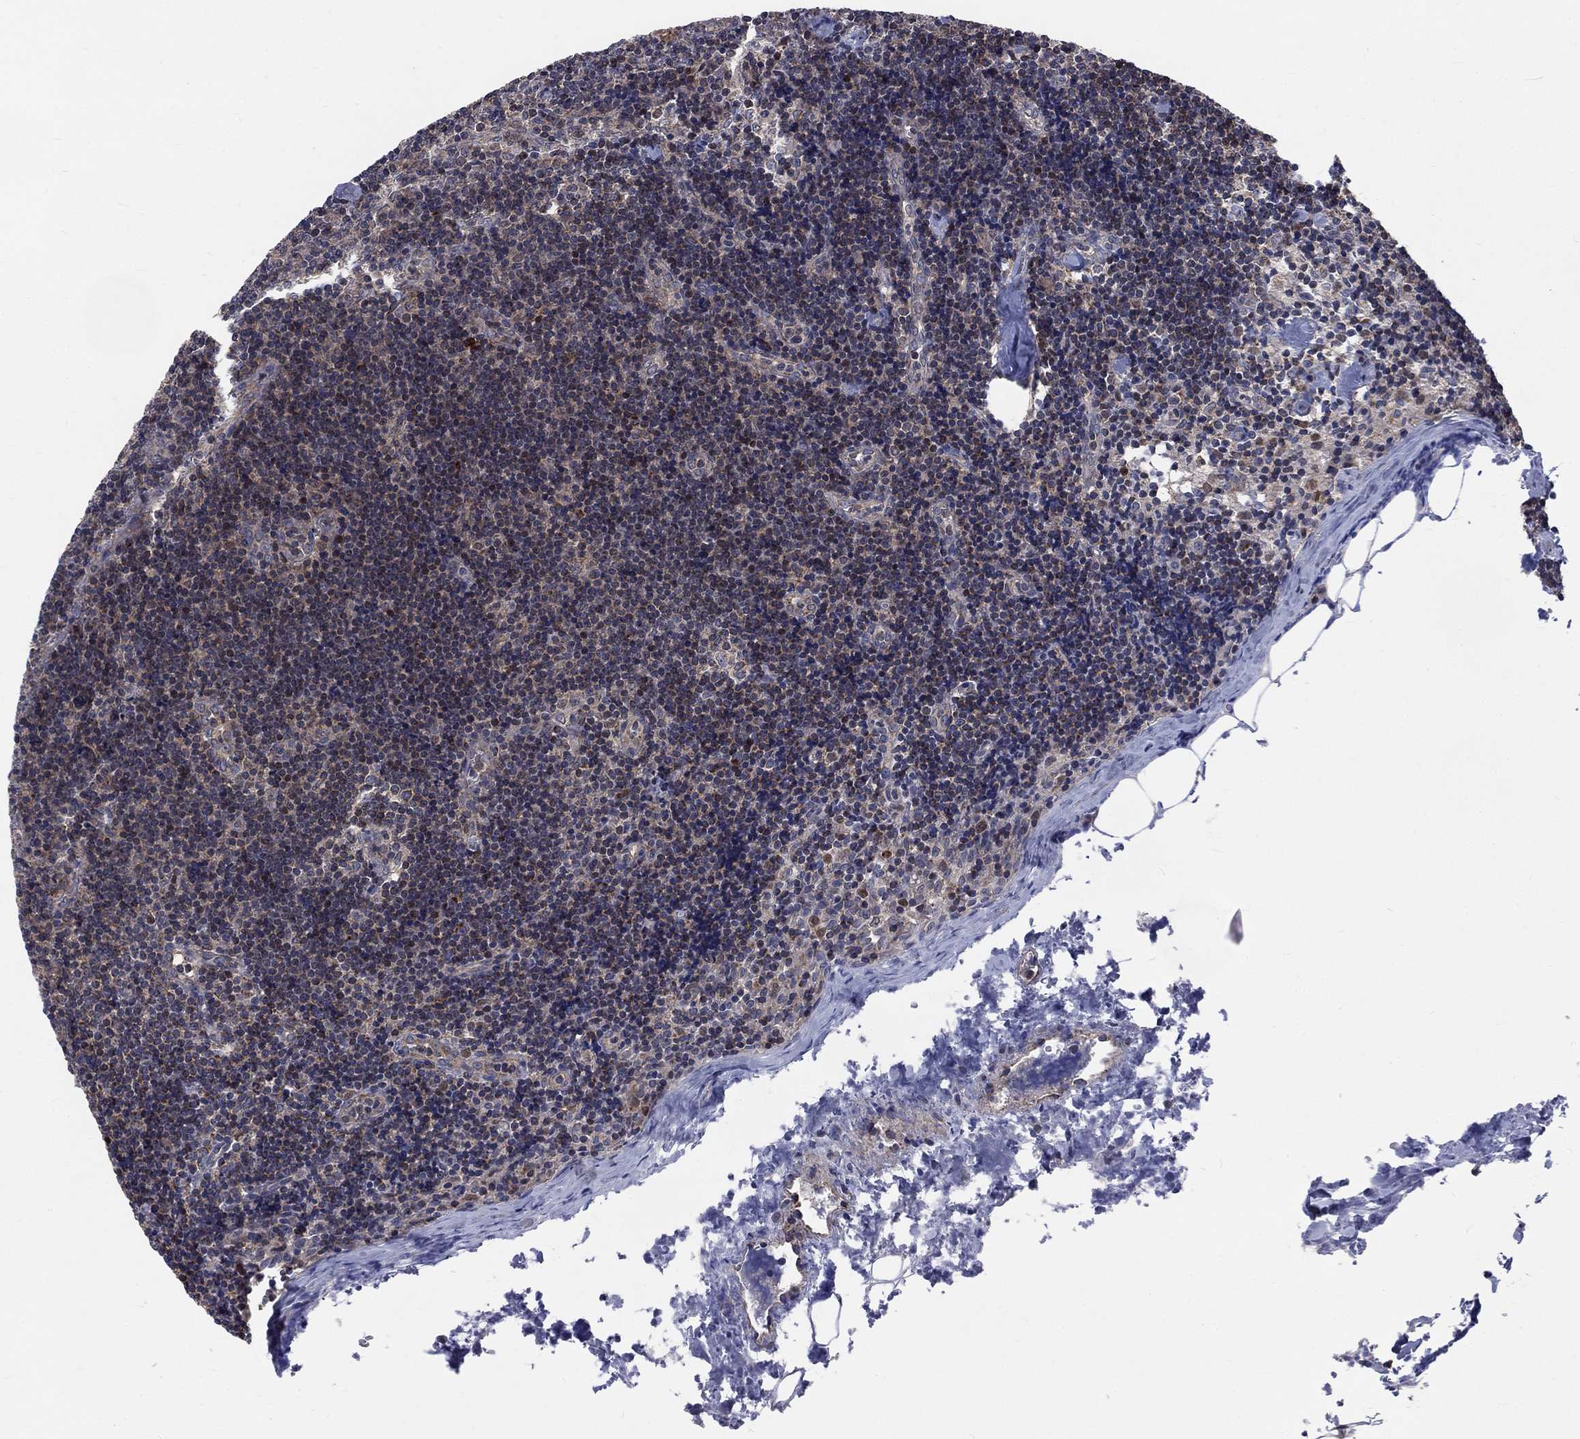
{"staining": {"intensity": "moderate", "quantity": "<25%", "location": "cytoplasmic/membranous"}, "tissue": "lymph node", "cell_type": "Non-germinal center cells", "image_type": "normal", "snomed": [{"axis": "morphology", "description": "Normal tissue, NOS"}, {"axis": "topography", "description": "Lymph node"}], "caption": "IHC photomicrograph of normal lymph node: human lymph node stained using immunohistochemistry (IHC) displays low levels of moderate protein expression localized specifically in the cytoplasmic/membranous of non-germinal center cells, appearing as a cytoplasmic/membranous brown color.", "gene": "NME7", "patient": {"sex": "female", "age": 51}}